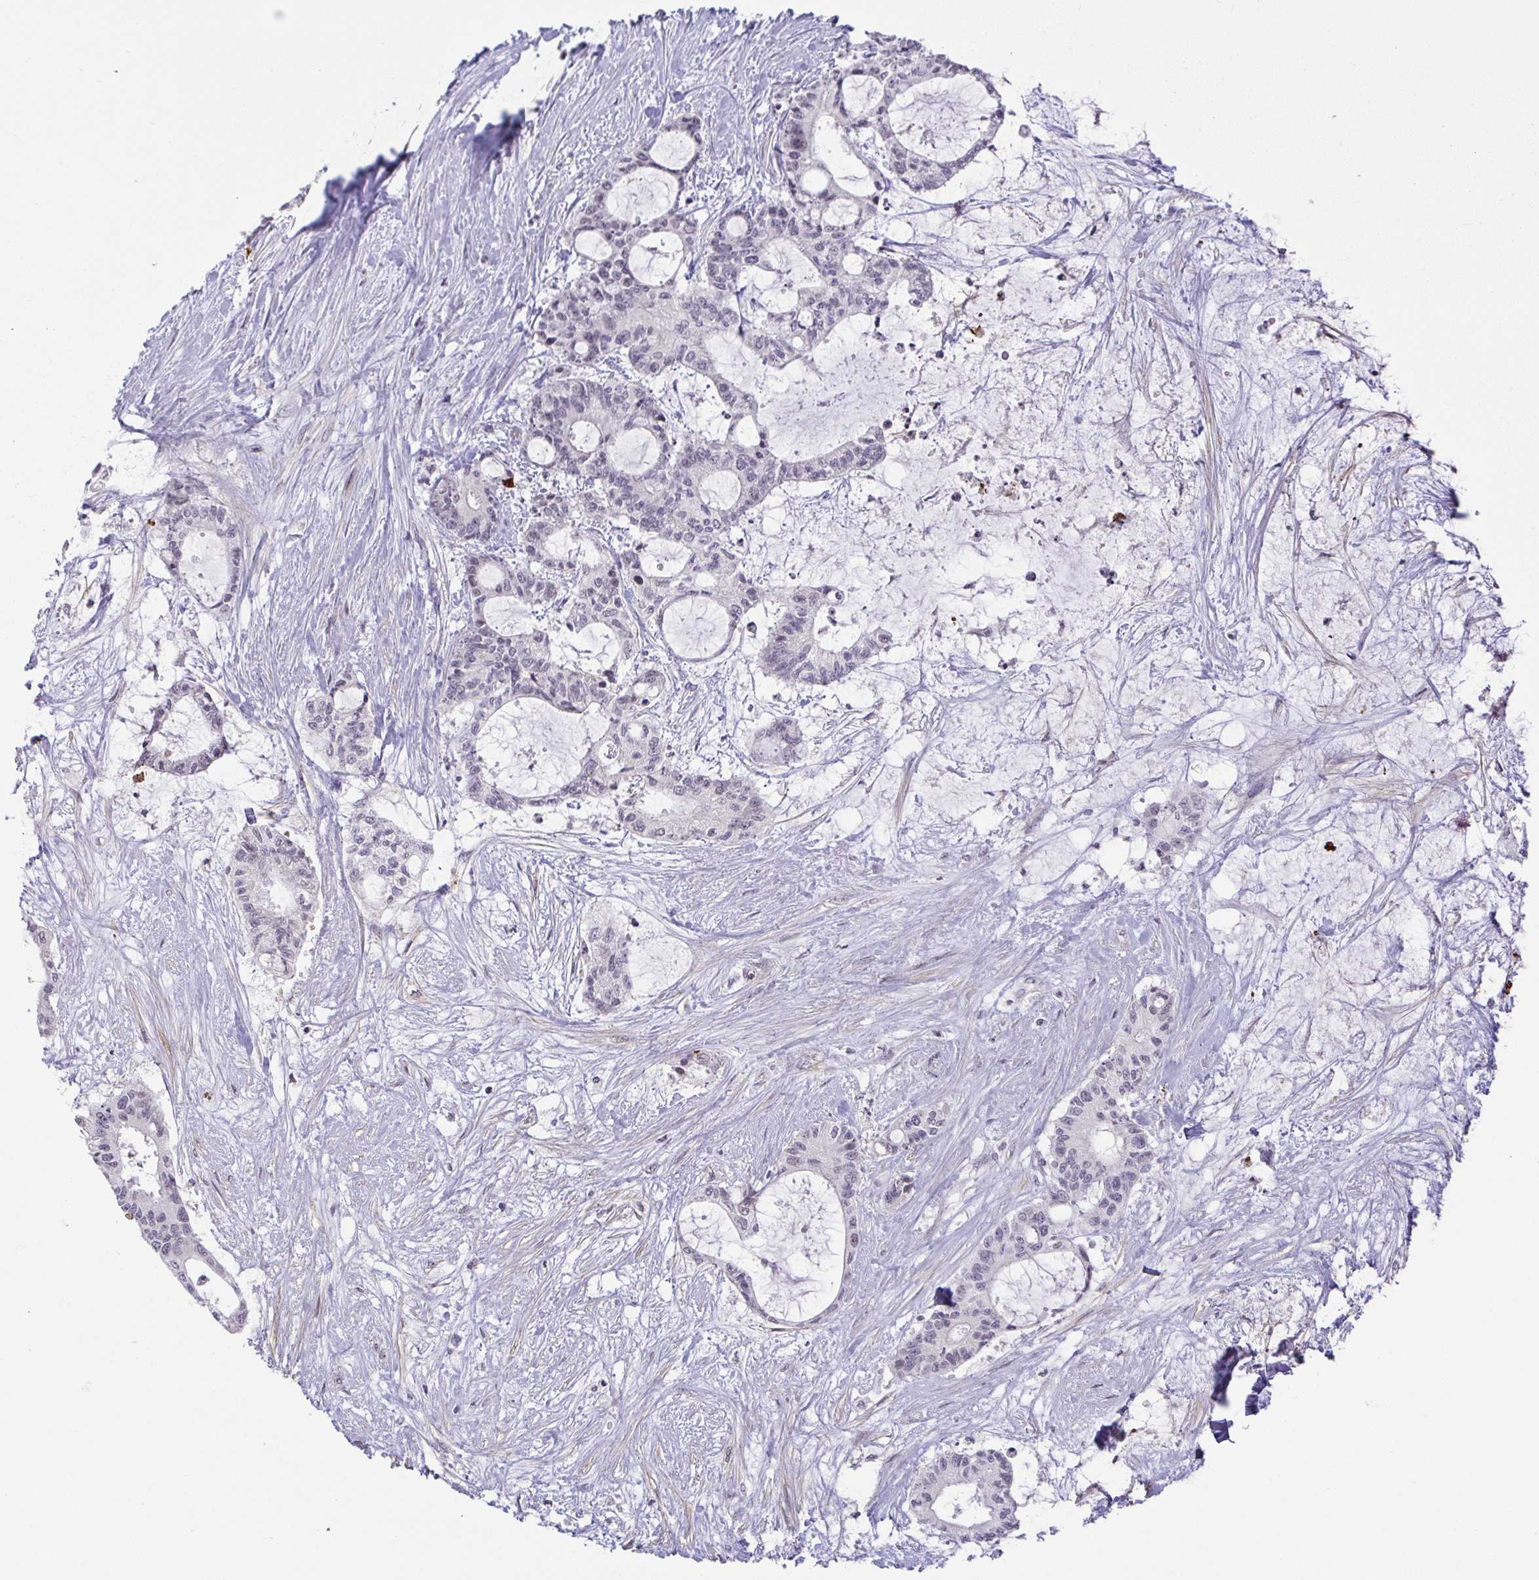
{"staining": {"intensity": "negative", "quantity": "none", "location": "none"}, "tissue": "liver cancer", "cell_type": "Tumor cells", "image_type": "cancer", "snomed": [{"axis": "morphology", "description": "Normal tissue, NOS"}, {"axis": "morphology", "description": "Cholangiocarcinoma"}, {"axis": "topography", "description": "Liver"}, {"axis": "topography", "description": "Peripheral nerve tissue"}], "caption": "This is a histopathology image of immunohistochemistry staining of liver cancer, which shows no expression in tumor cells.", "gene": "CACNA1S", "patient": {"sex": "female", "age": 73}}